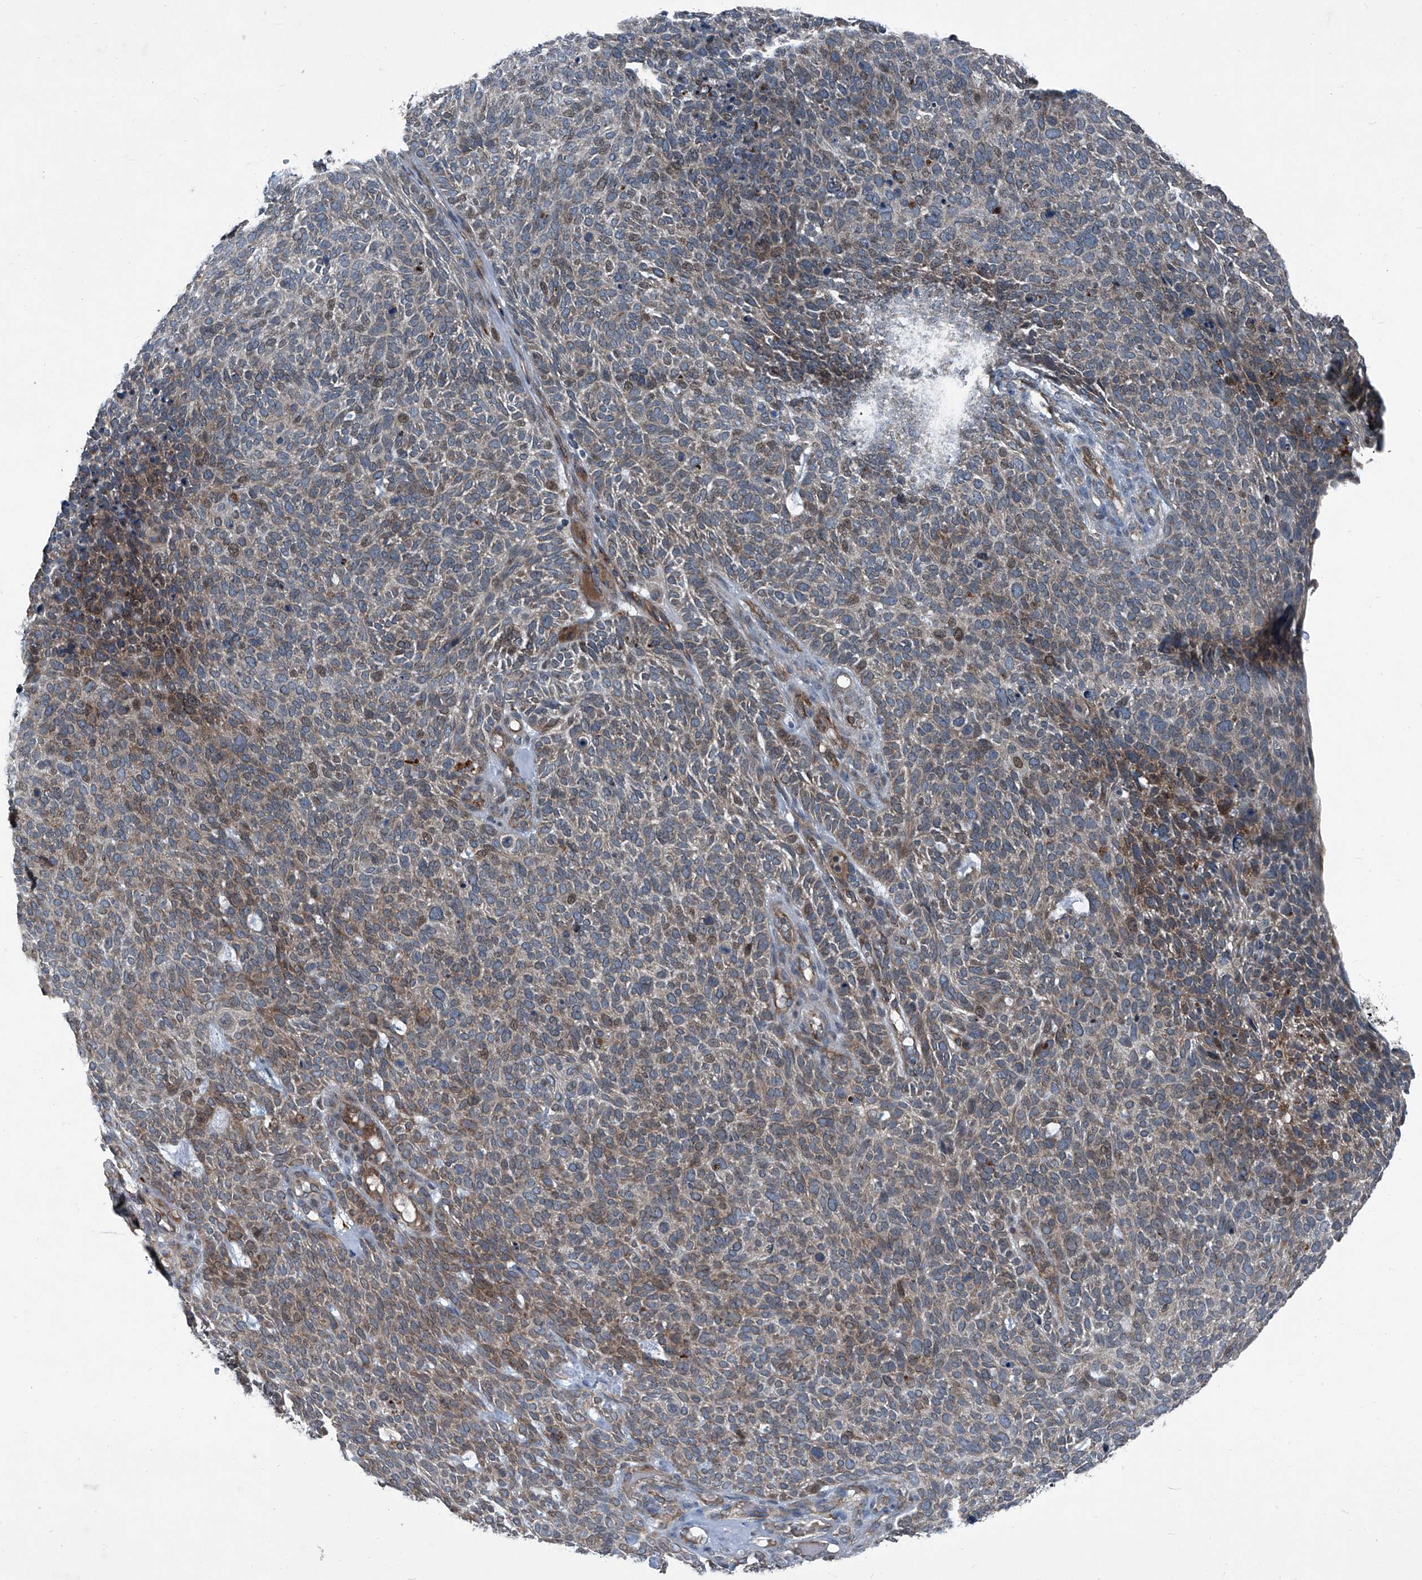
{"staining": {"intensity": "weak", "quantity": "25%-75%", "location": "cytoplasmic/membranous"}, "tissue": "skin cancer", "cell_type": "Tumor cells", "image_type": "cancer", "snomed": [{"axis": "morphology", "description": "Squamous cell carcinoma, NOS"}, {"axis": "topography", "description": "Skin"}], "caption": "Protein staining of skin cancer (squamous cell carcinoma) tissue shows weak cytoplasmic/membranous positivity in about 25%-75% of tumor cells.", "gene": "SENP2", "patient": {"sex": "female", "age": 90}}